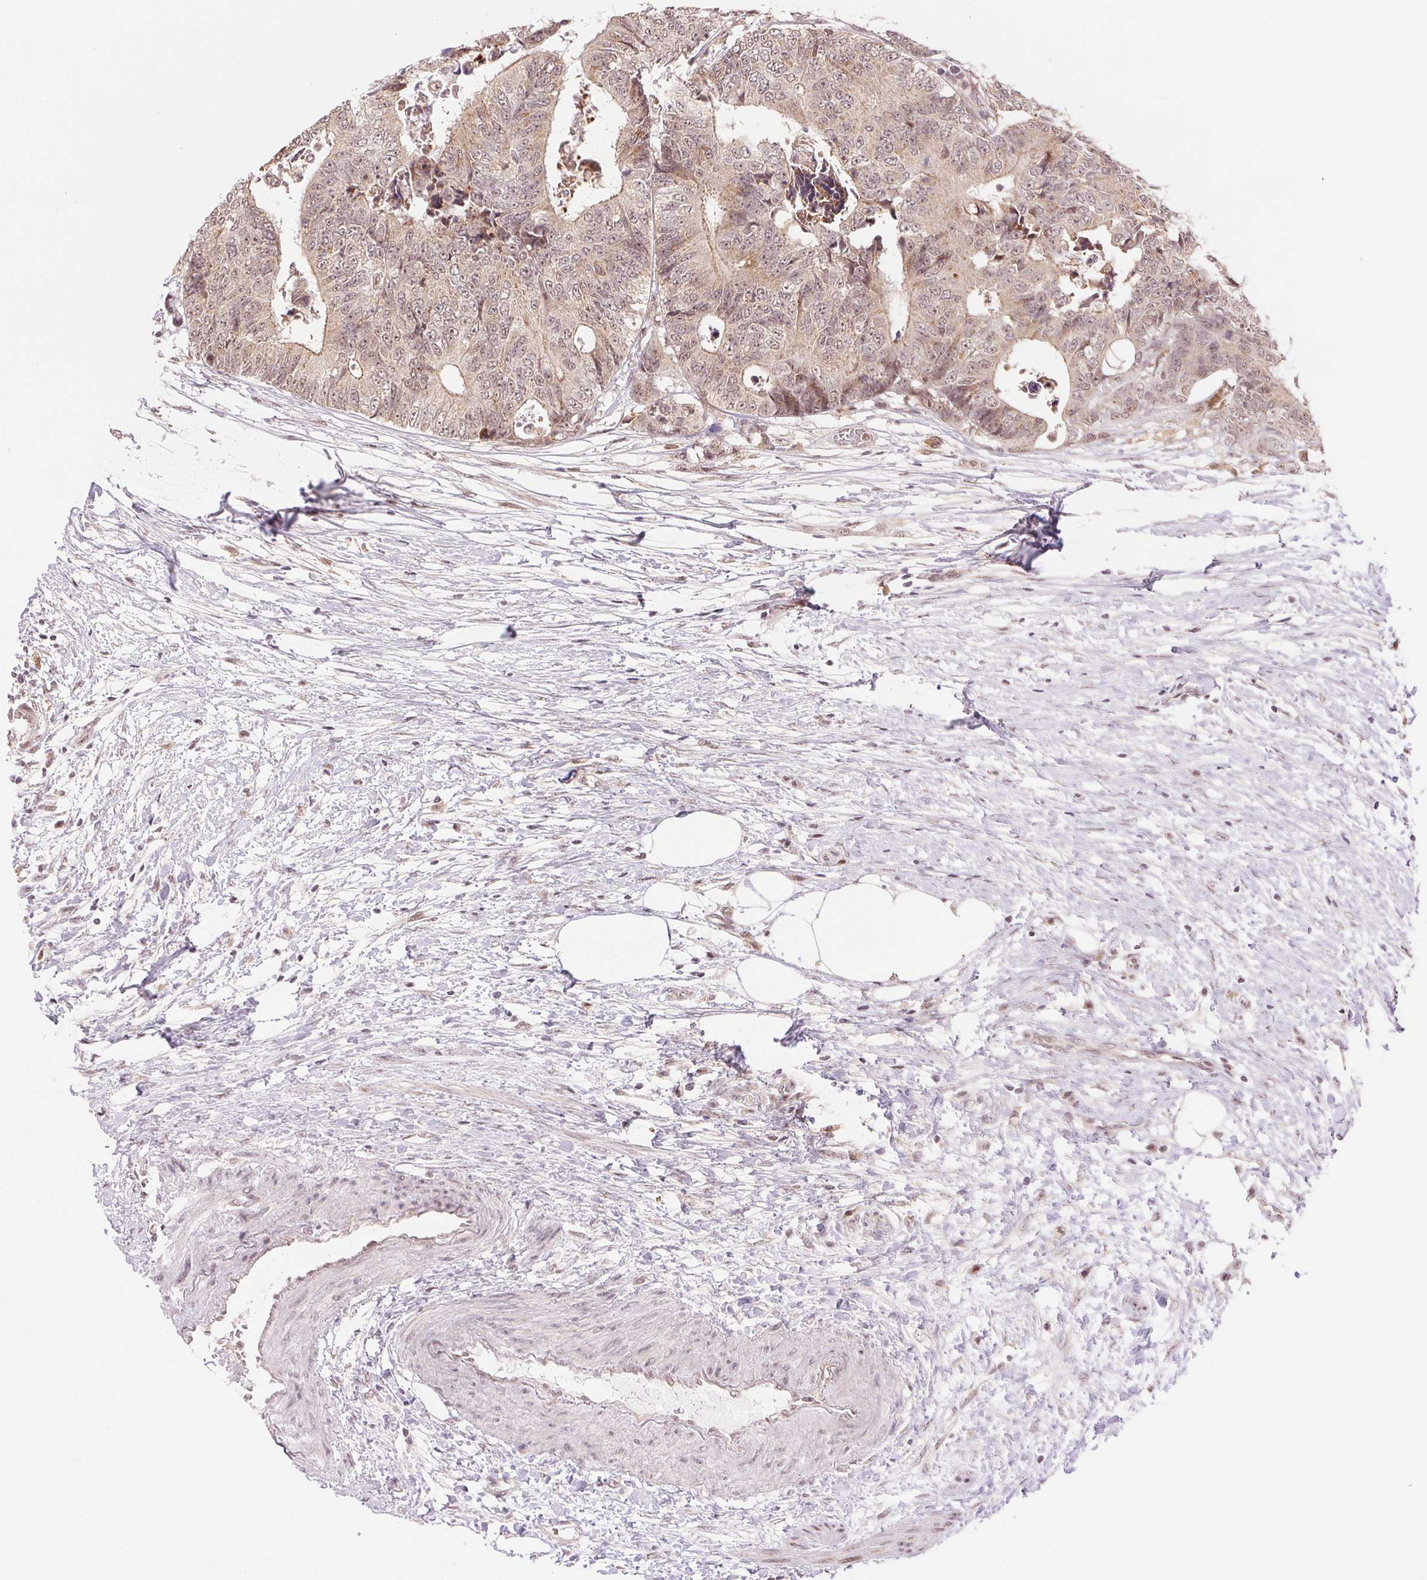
{"staining": {"intensity": "weak", "quantity": ">75%", "location": "cytoplasmic/membranous,nuclear"}, "tissue": "colorectal cancer", "cell_type": "Tumor cells", "image_type": "cancer", "snomed": [{"axis": "morphology", "description": "Adenocarcinoma, NOS"}, {"axis": "topography", "description": "Colon"}], "caption": "IHC histopathology image of neoplastic tissue: human adenocarcinoma (colorectal) stained using IHC shows low levels of weak protein expression localized specifically in the cytoplasmic/membranous and nuclear of tumor cells, appearing as a cytoplasmic/membranous and nuclear brown color.", "gene": "GRHL3", "patient": {"sex": "female", "age": 48}}